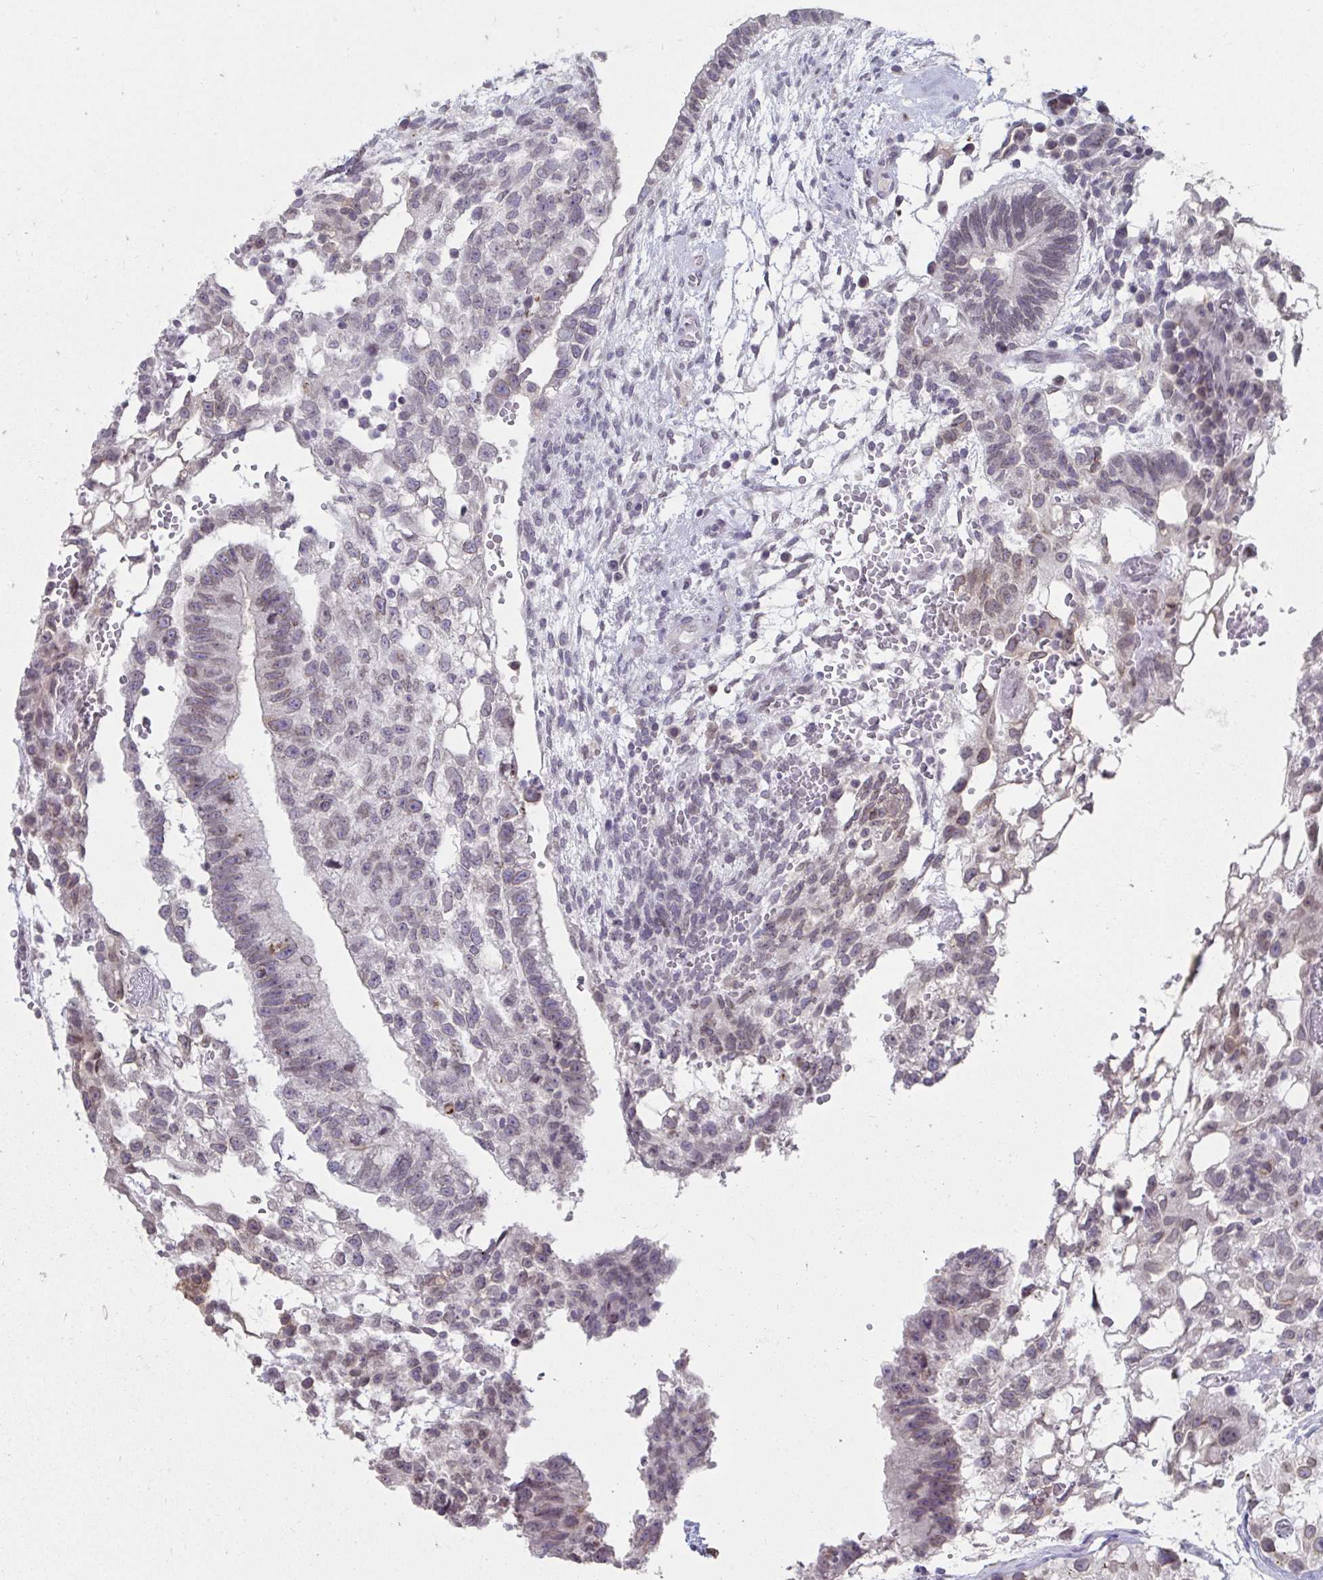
{"staining": {"intensity": "negative", "quantity": "none", "location": "none"}, "tissue": "testis cancer", "cell_type": "Tumor cells", "image_type": "cancer", "snomed": [{"axis": "morphology", "description": "Normal tissue, NOS"}, {"axis": "morphology", "description": "Carcinoma, Embryonal, NOS"}, {"axis": "topography", "description": "Testis"}], "caption": "Tumor cells show no significant positivity in testis embryonal carcinoma.", "gene": "NUP133", "patient": {"sex": "male", "age": 32}}